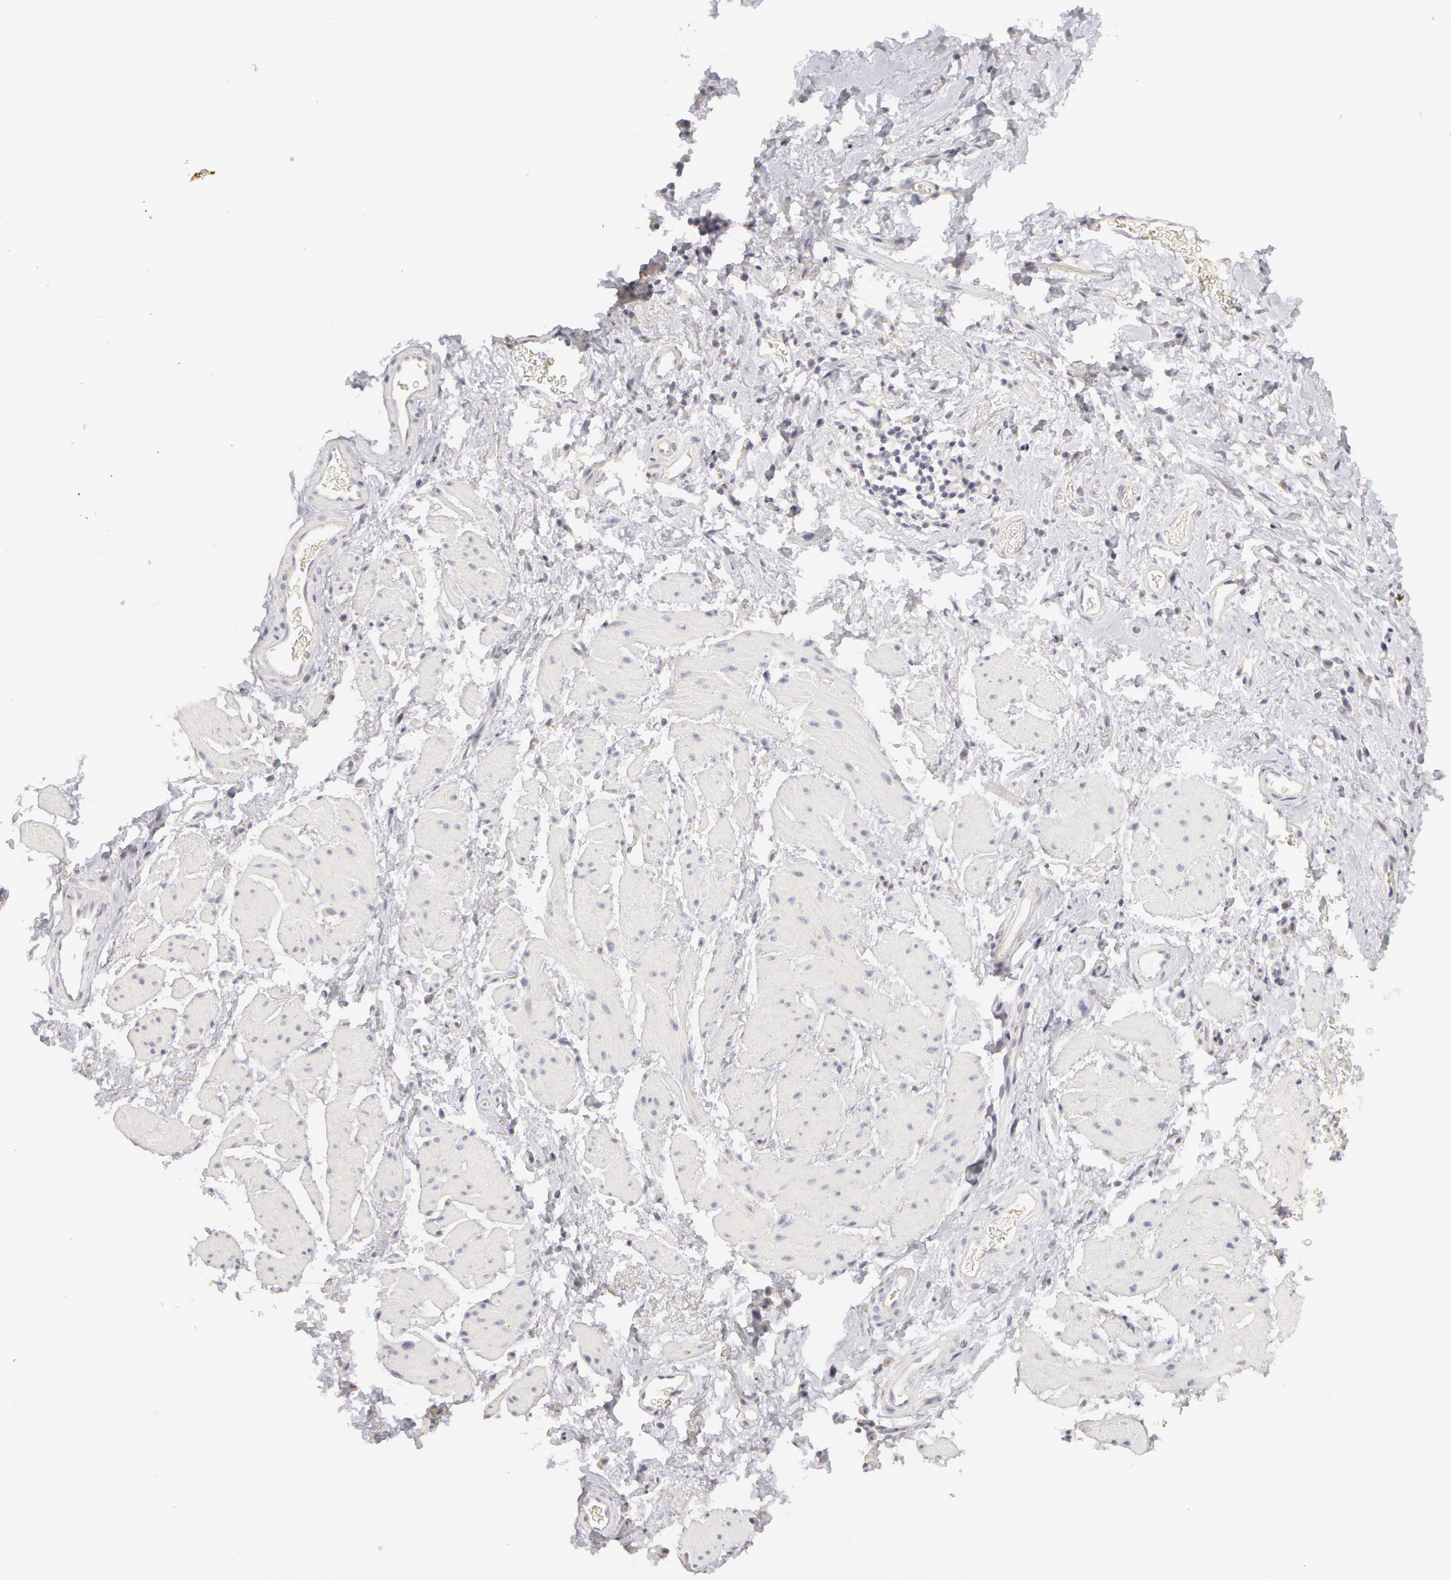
{"staining": {"intensity": "negative", "quantity": "none", "location": "none"}, "tissue": "esophagus", "cell_type": "Squamous epithelial cells", "image_type": "normal", "snomed": [{"axis": "morphology", "description": "Normal tissue, NOS"}, {"axis": "topography", "description": "Esophagus"}], "caption": "Micrograph shows no protein positivity in squamous epithelial cells of benign esophagus. (DAB IHC with hematoxylin counter stain).", "gene": "ABCB1", "patient": {"sex": "male", "age": 70}}